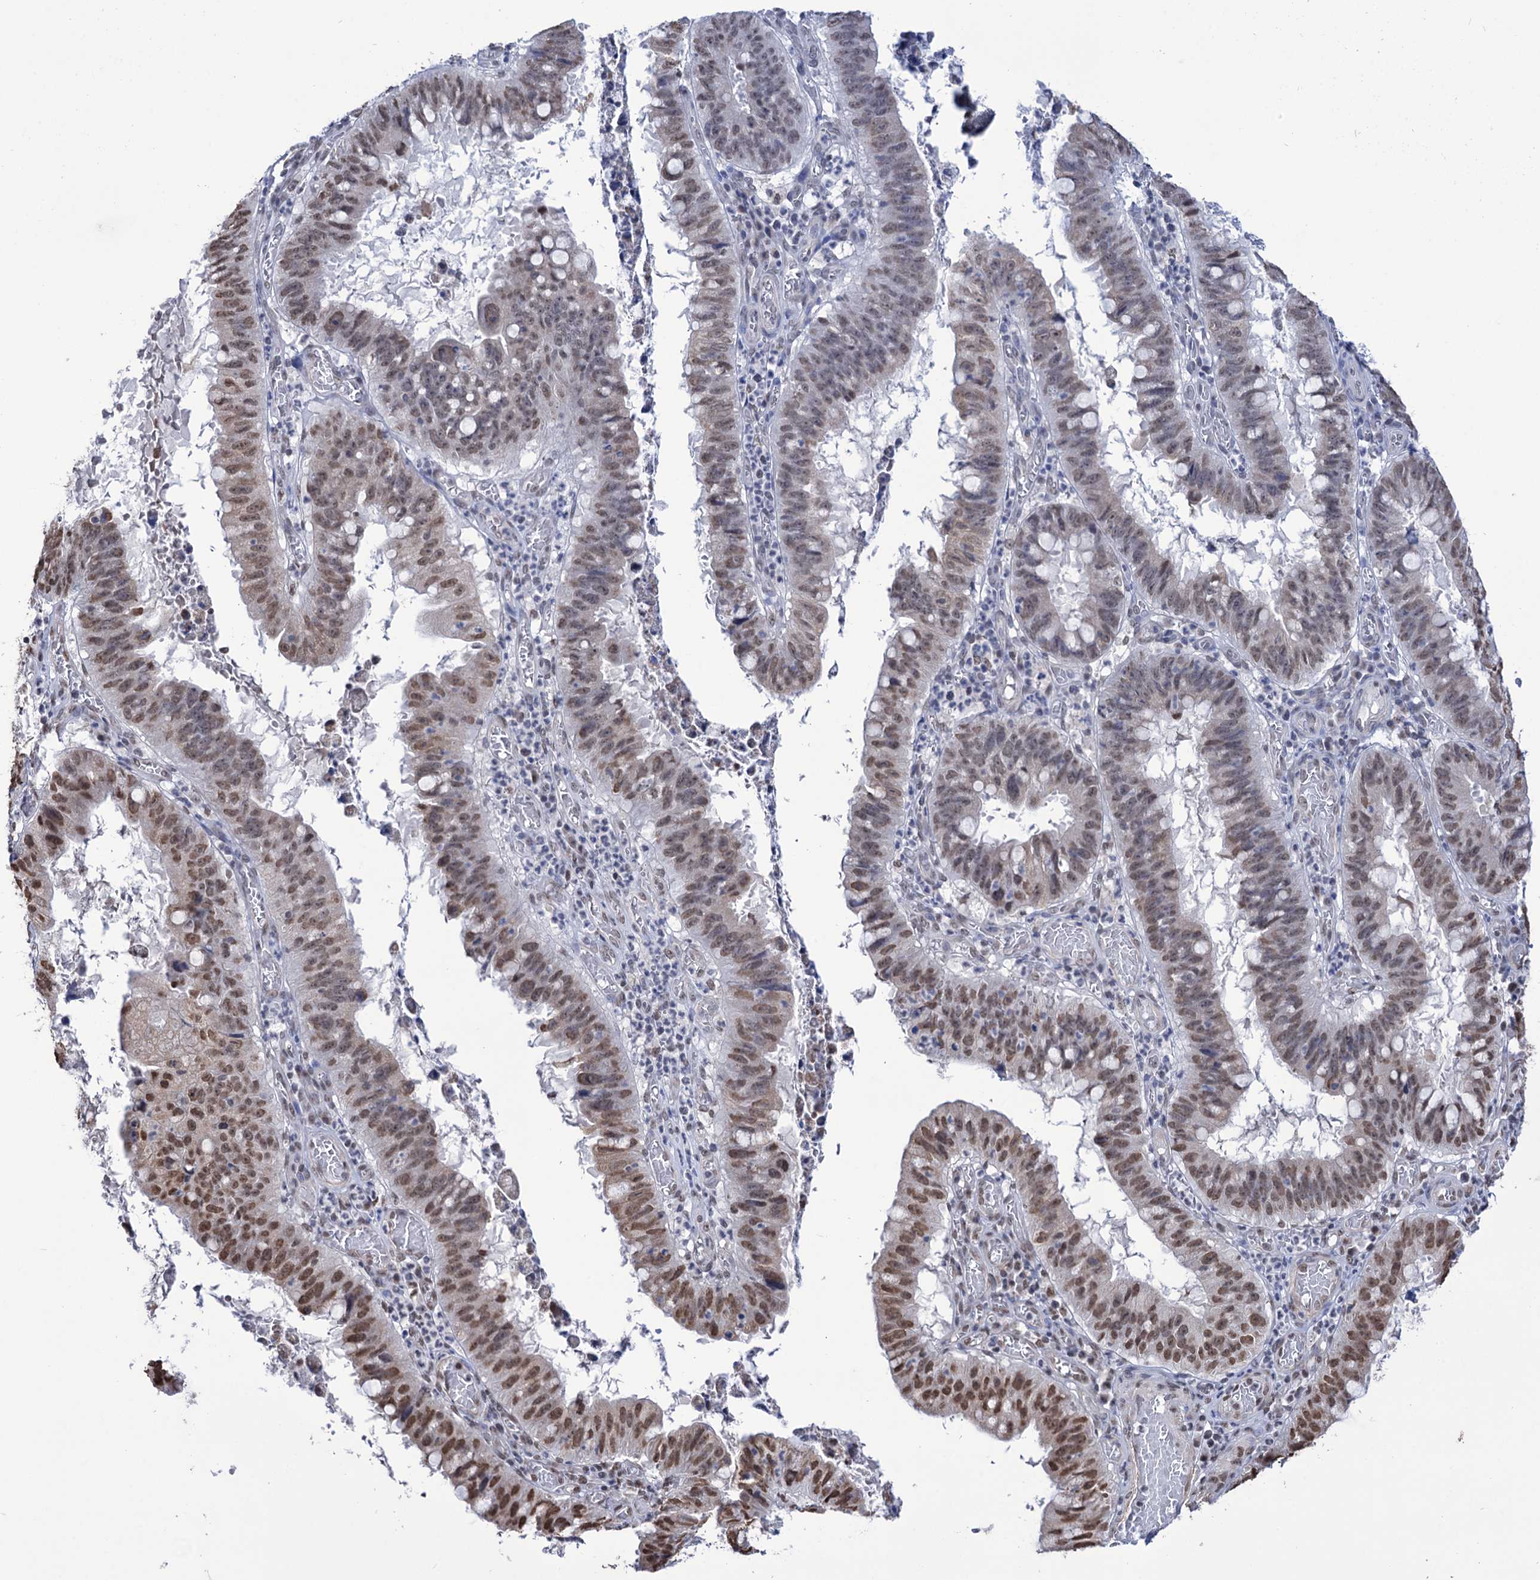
{"staining": {"intensity": "moderate", "quantity": "25%-75%", "location": "nuclear"}, "tissue": "stomach cancer", "cell_type": "Tumor cells", "image_type": "cancer", "snomed": [{"axis": "morphology", "description": "Adenocarcinoma, NOS"}, {"axis": "topography", "description": "Stomach"}], "caption": "Protein expression by immunohistochemistry displays moderate nuclear positivity in about 25%-75% of tumor cells in stomach cancer.", "gene": "ABHD10", "patient": {"sex": "male", "age": 59}}